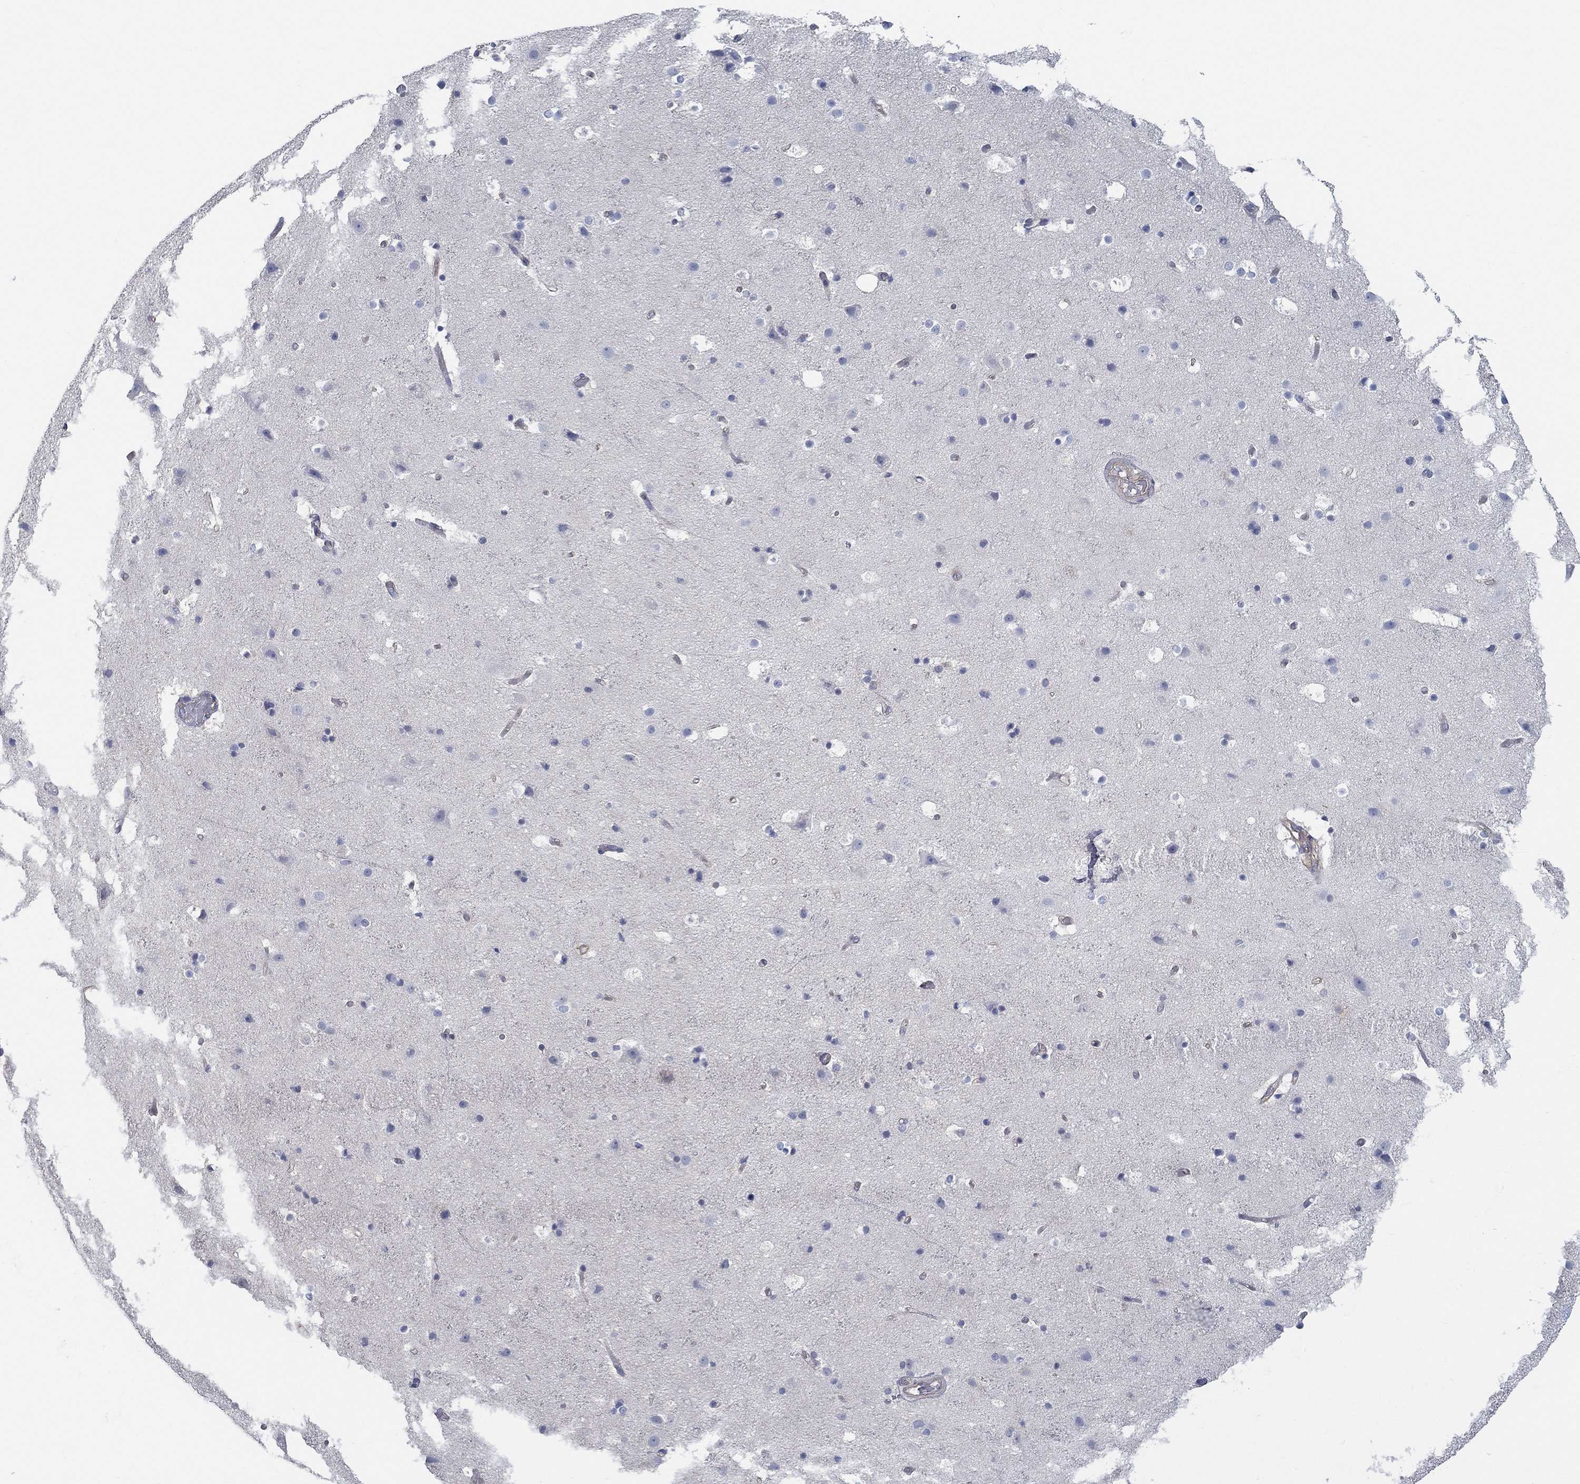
{"staining": {"intensity": "negative", "quantity": "none", "location": "none"}, "tissue": "cerebral cortex", "cell_type": "Endothelial cells", "image_type": "normal", "snomed": [{"axis": "morphology", "description": "Normal tissue, NOS"}, {"axis": "topography", "description": "Cerebral cortex"}], "caption": "This is an IHC histopathology image of normal human cerebral cortex. There is no staining in endothelial cells.", "gene": "BBOF1", "patient": {"sex": "female", "age": 52}}